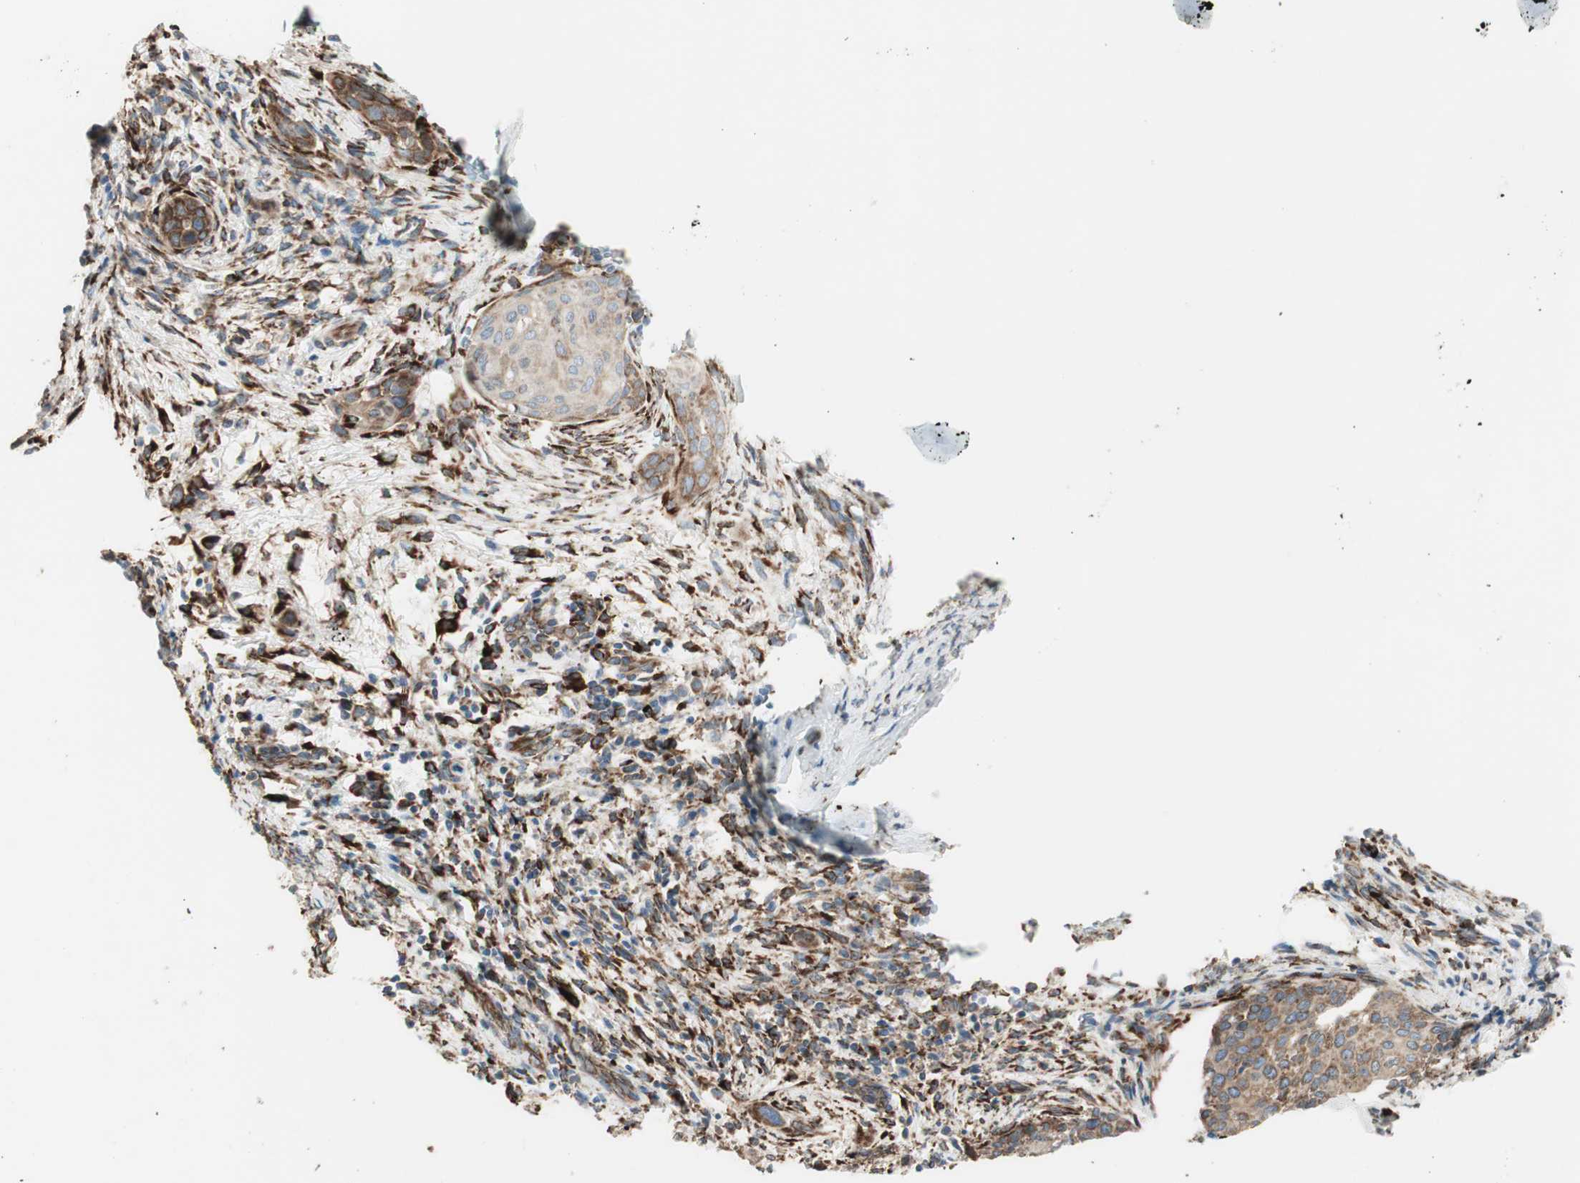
{"staining": {"intensity": "moderate", "quantity": ">75%", "location": "cytoplasmic/membranous"}, "tissue": "cervical cancer", "cell_type": "Tumor cells", "image_type": "cancer", "snomed": [{"axis": "morphology", "description": "Squamous cell carcinoma, NOS"}, {"axis": "topography", "description": "Cervix"}], "caption": "Cervical squamous cell carcinoma stained with a brown dye exhibits moderate cytoplasmic/membranous positive staining in about >75% of tumor cells.", "gene": "RRBP1", "patient": {"sex": "female", "age": 33}}